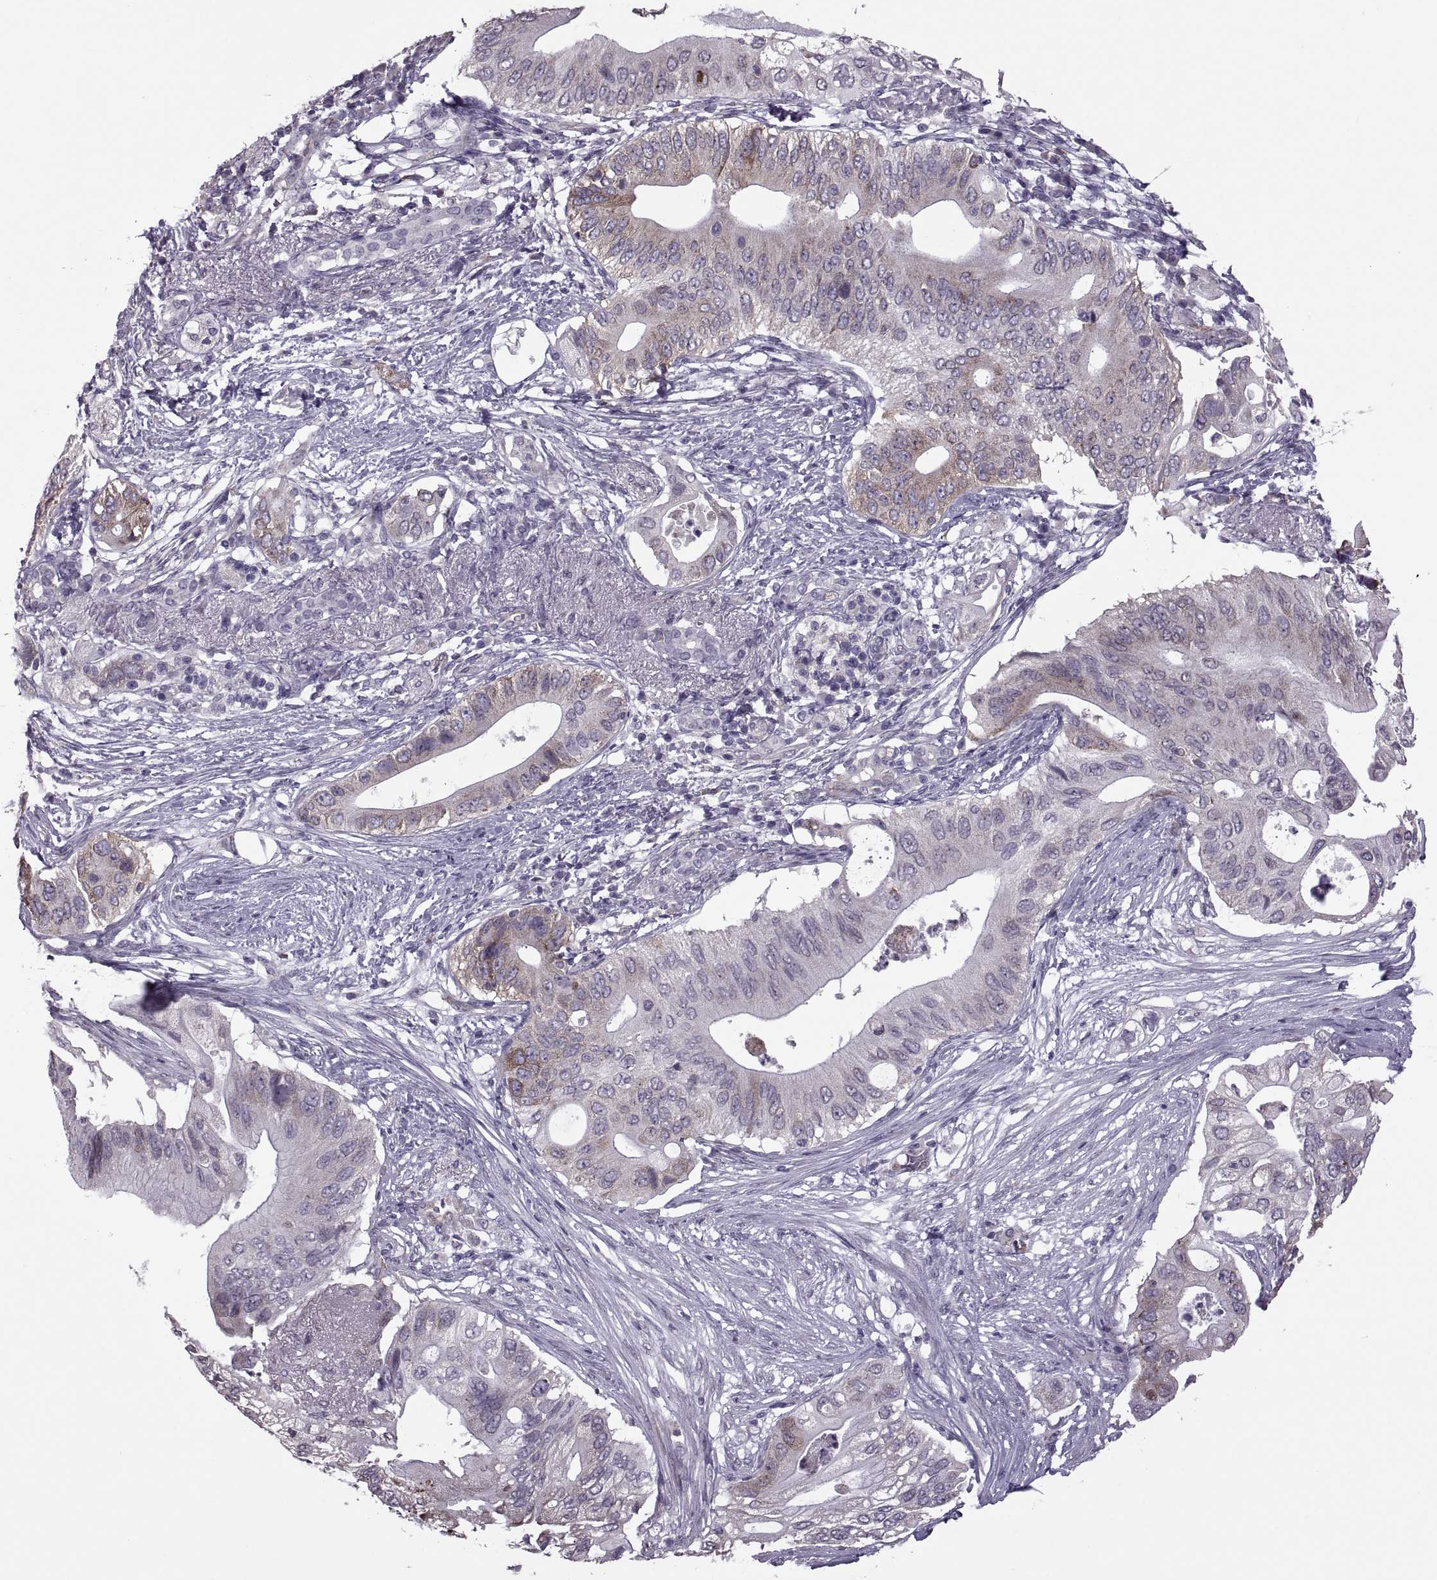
{"staining": {"intensity": "moderate", "quantity": "<25%", "location": "cytoplasmic/membranous"}, "tissue": "pancreatic cancer", "cell_type": "Tumor cells", "image_type": "cancer", "snomed": [{"axis": "morphology", "description": "Adenocarcinoma, NOS"}, {"axis": "topography", "description": "Pancreas"}], "caption": "Pancreatic cancer was stained to show a protein in brown. There is low levels of moderate cytoplasmic/membranous positivity in about <25% of tumor cells.", "gene": "PABPC1", "patient": {"sex": "female", "age": 72}}